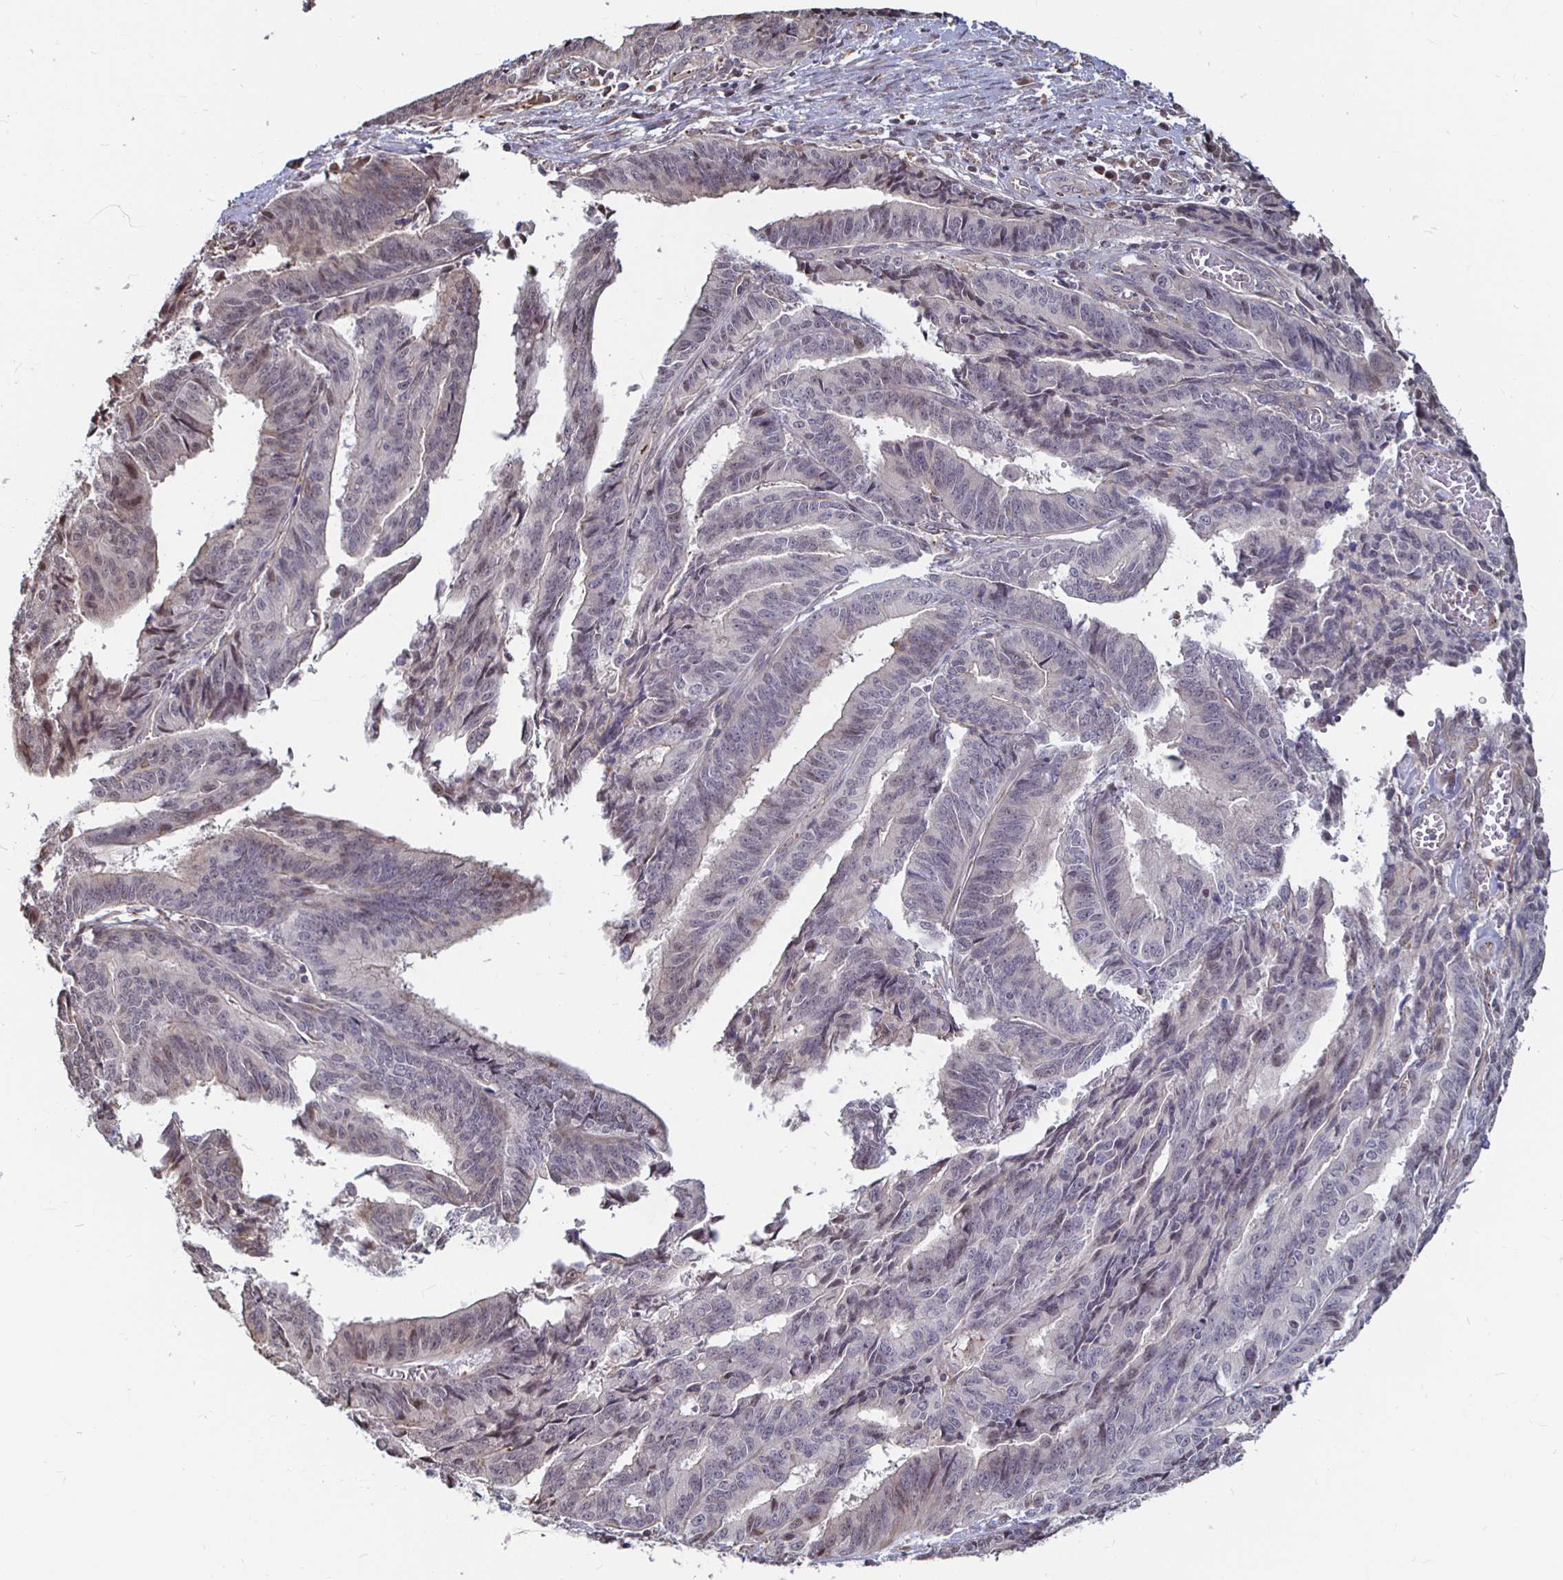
{"staining": {"intensity": "weak", "quantity": "<25%", "location": "nuclear"}, "tissue": "endometrial cancer", "cell_type": "Tumor cells", "image_type": "cancer", "snomed": [{"axis": "morphology", "description": "Adenocarcinoma, NOS"}, {"axis": "topography", "description": "Endometrium"}], "caption": "A histopathology image of endometrial cancer (adenocarcinoma) stained for a protein reveals no brown staining in tumor cells.", "gene": "CAPN11", "patient": {"sex": "female", "age": 65}}